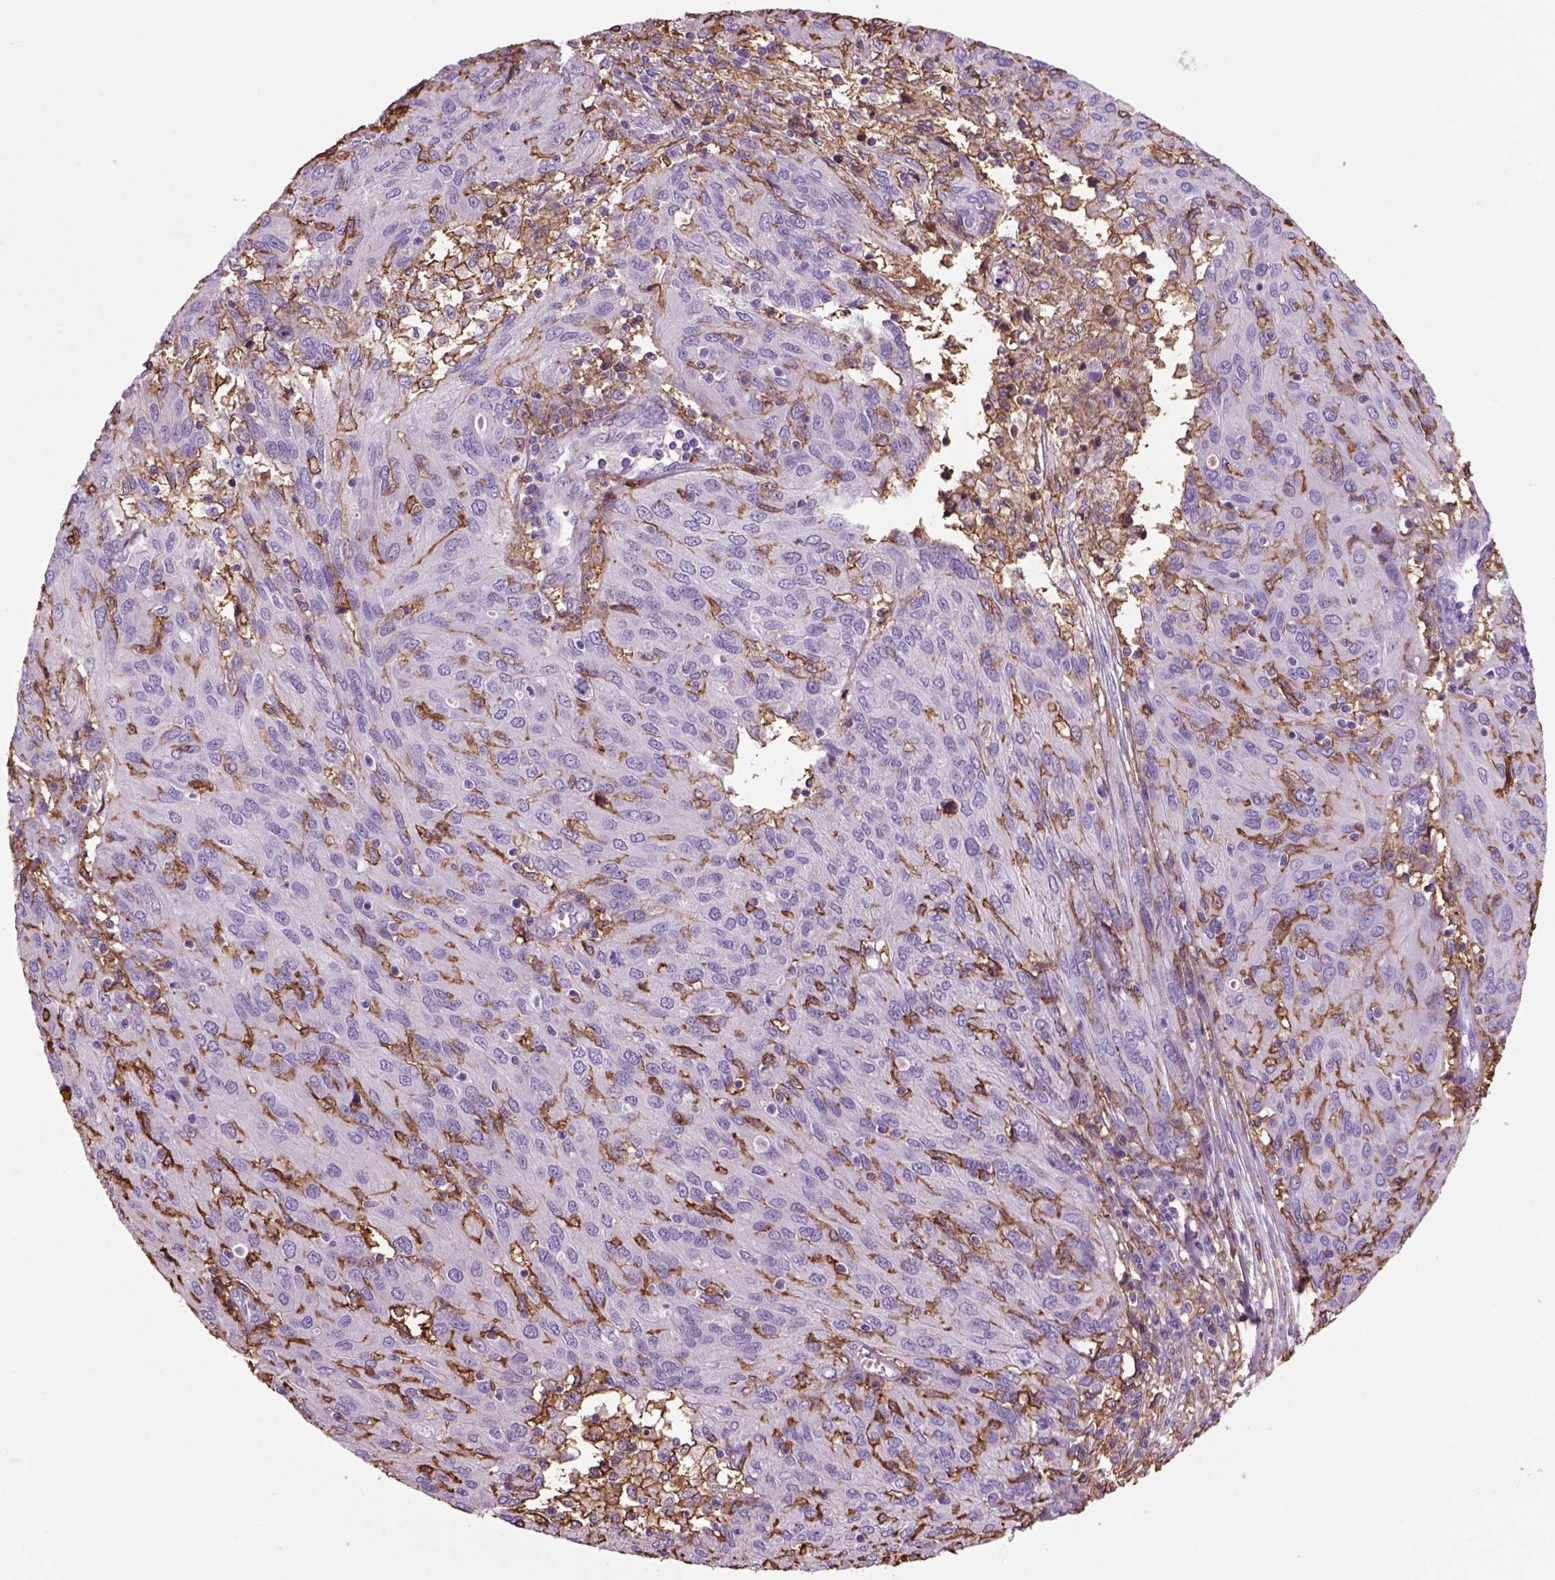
{"staining": {"intensity": "negative", "quantity": "none", "location": "none"}, "tissue": "ovarian cancer", "cell_type": "Tumor cells", "image_type": "cancer", "snomed": [{"axis": "morphology", "description": "Carcinoma, endometroid"}, {"axis": "topography", "description": "Ovary"}], "caption": "Immunohistochemical staining of endometroid carcinoma (ovarian) reveals no significant positivity in tumor cells. (DAB IHC visualized using brightfield microscopy, high magnification).", "gene": "CD14", "patient": {"sex": "female", "age": 50}}